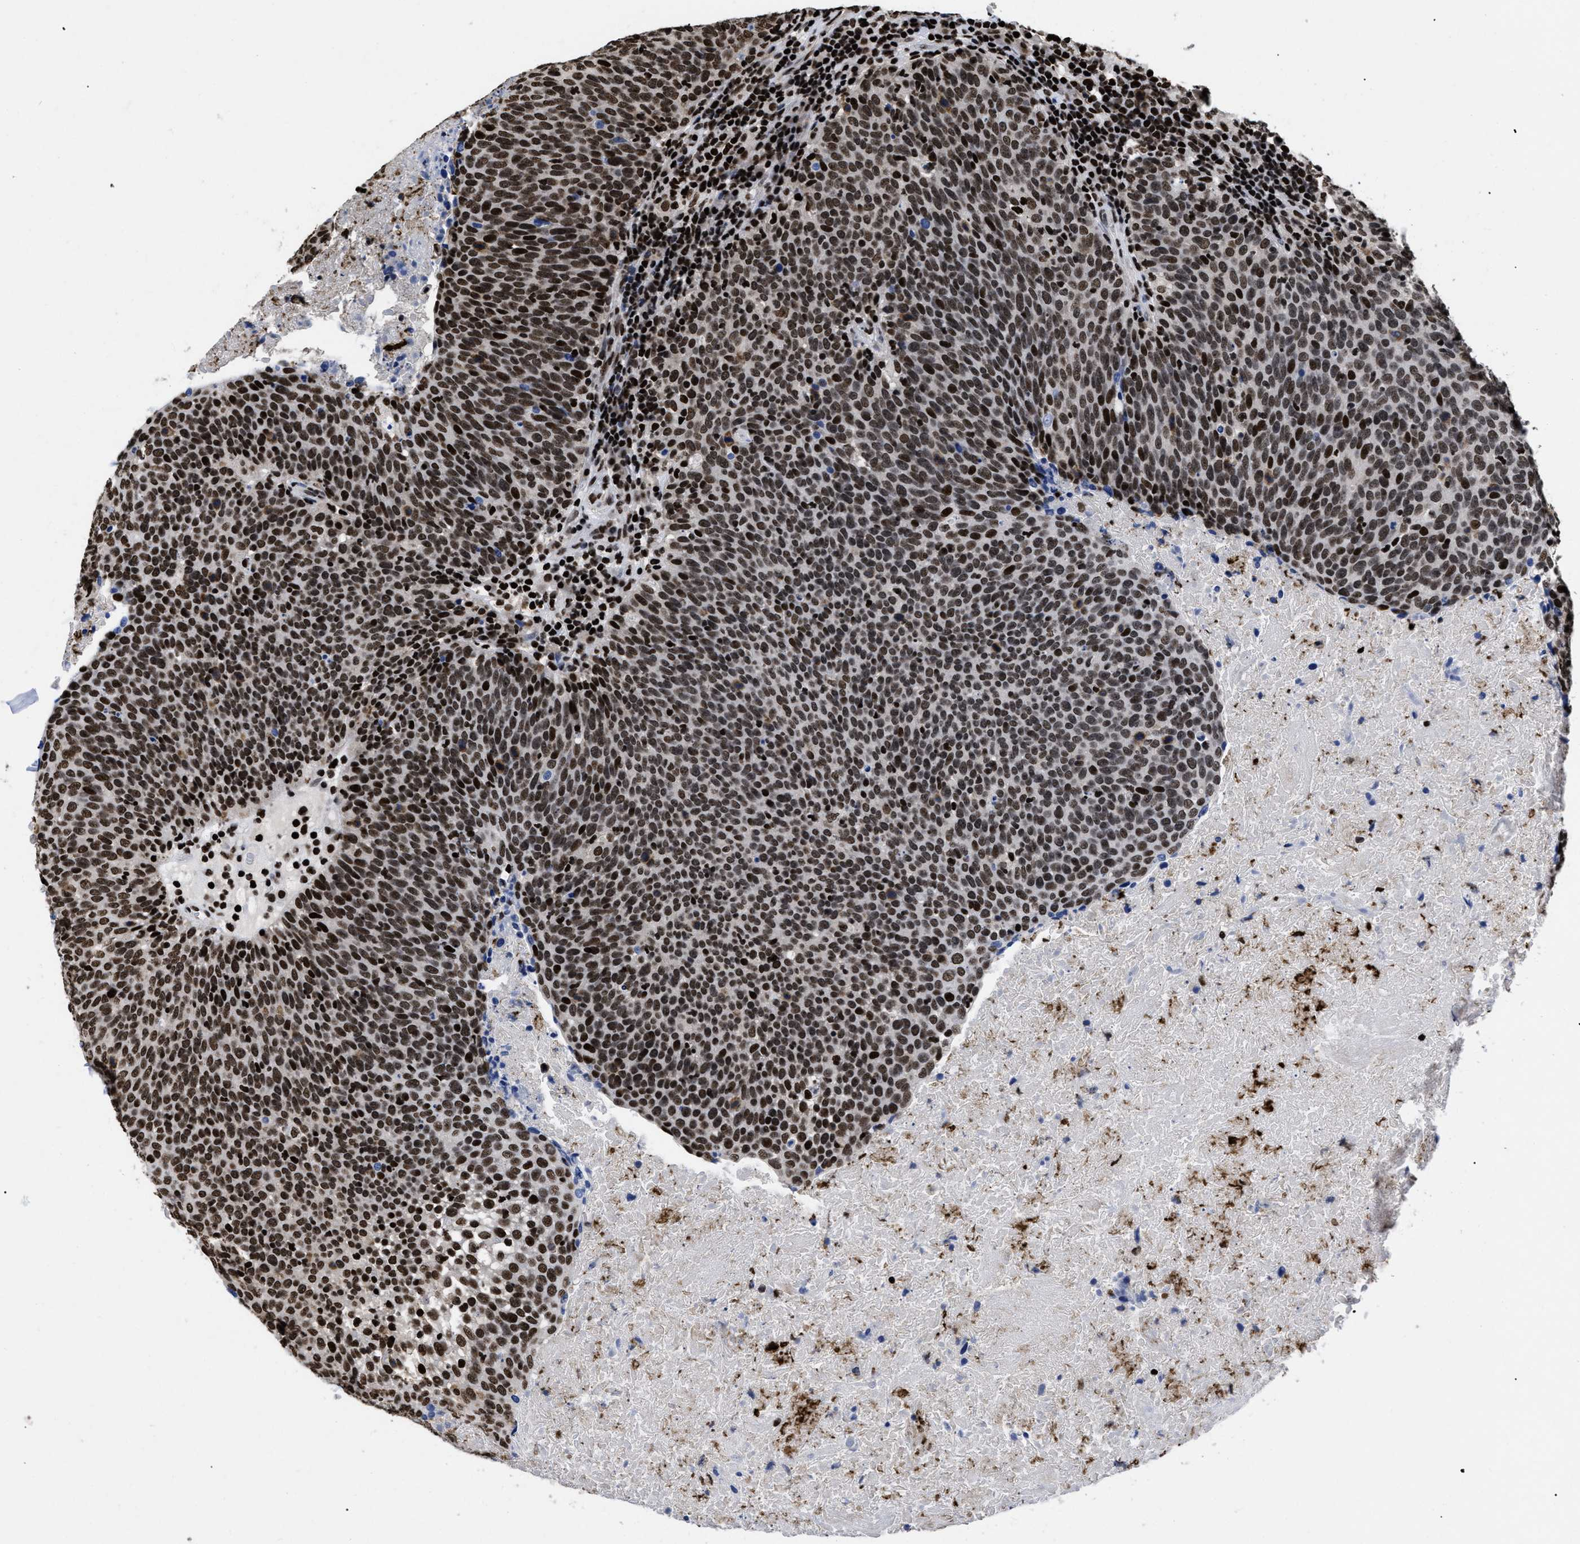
{"staining": {"intensity": "strong", "quantity": ">75%", "location": "nuclear"}, "tissue": "head and neck cancer", "cell_type": "Tumor cells", "image_type": "cancer", "snomed": [{"axis": "morphology", "description": "Squamous cell carcinoma, NOS"}, {"axis": "morphology", "description": "Squamous cell carcinoma, metastatic, NOS"}, {"axis": "topography", "description": "Lymph node"}, {"axis": "topography", "description": "Head-Neck"}], "caption": "Tumor cells demonstrate high levels of strong nuclear staining in about >75% of cells in head and neck cancer (metastatic squamous cell carcinoma).", "gene": "CALHM3", "patient": {"sex": "male", "age": 62}}